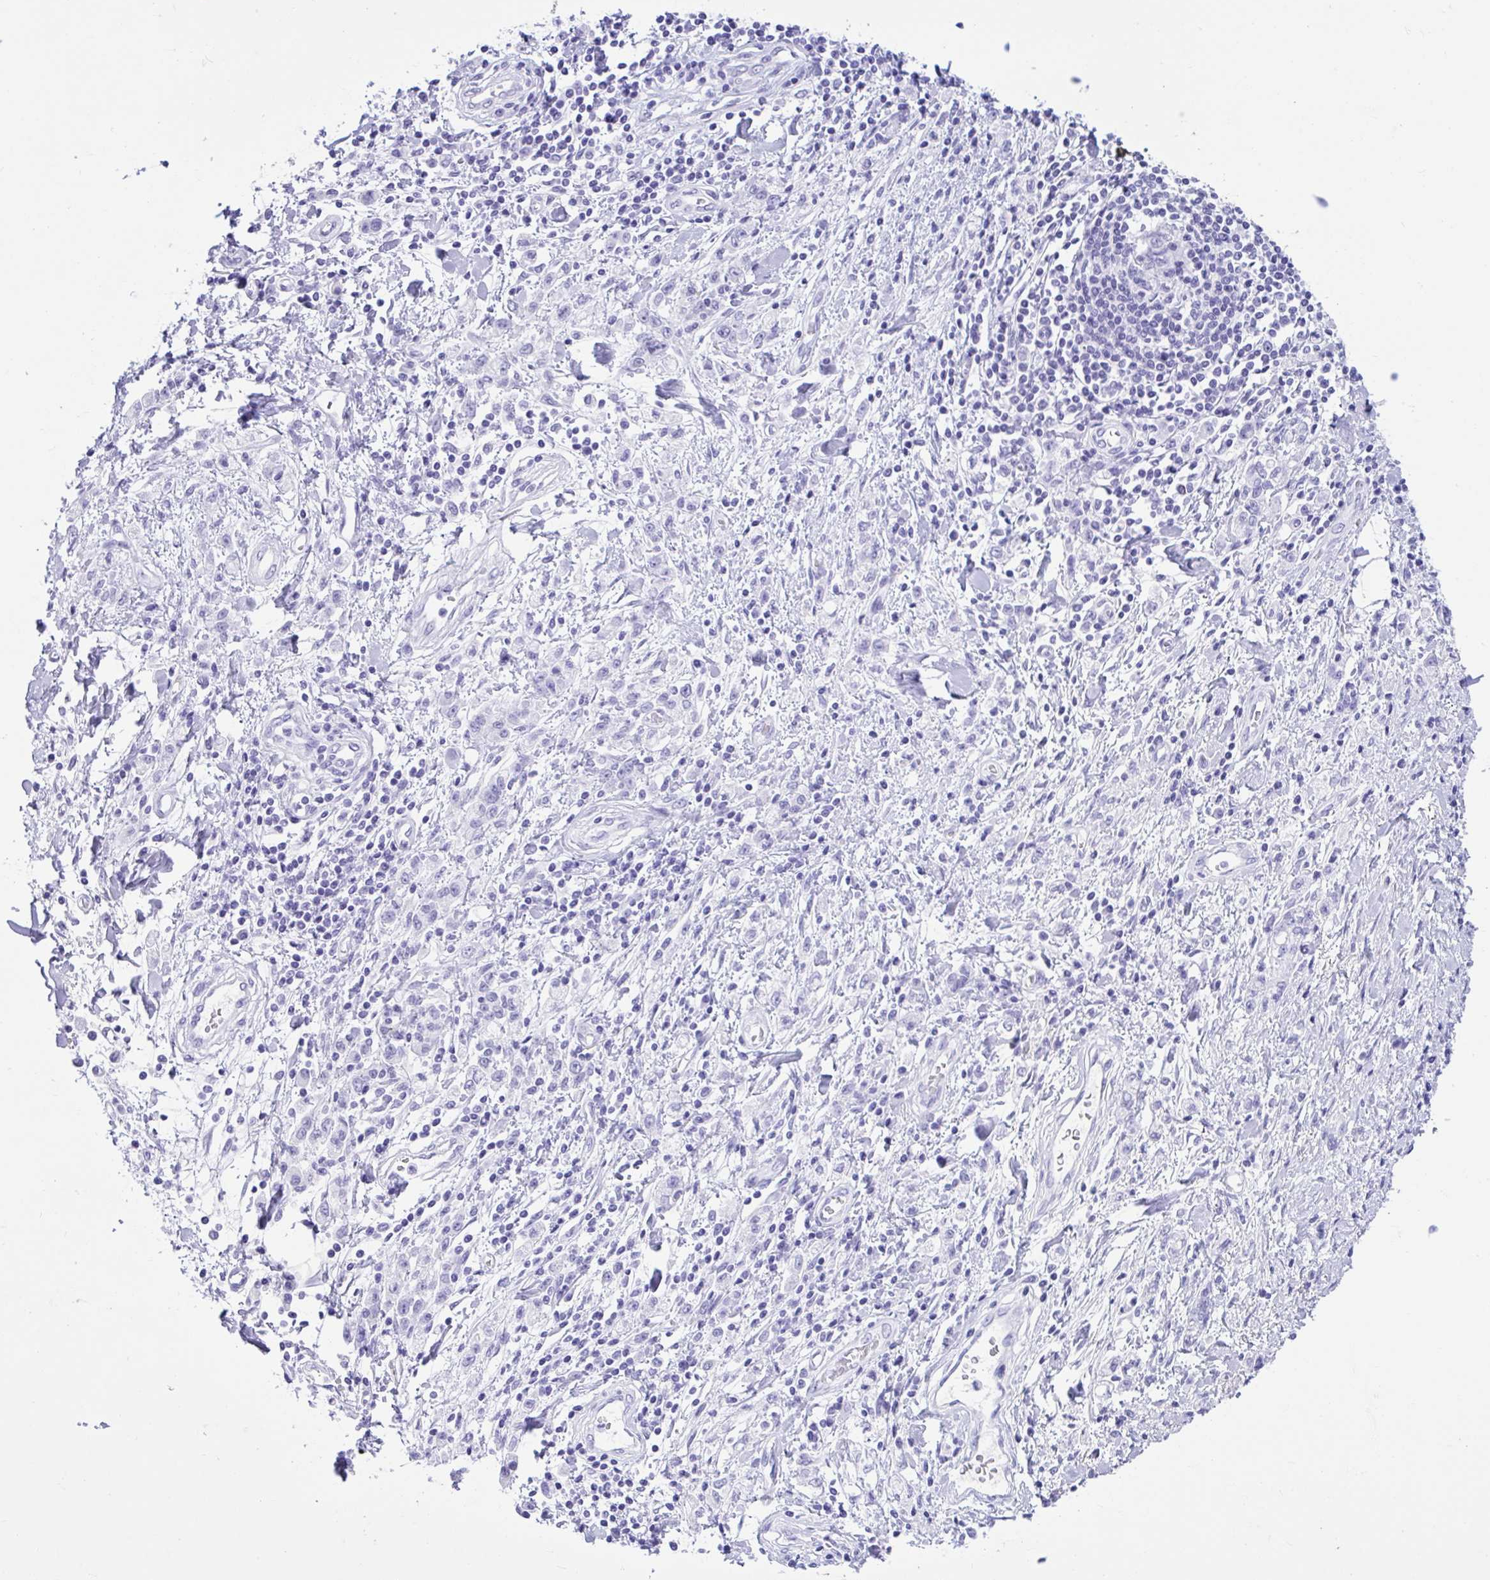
{"staining": {"intensity": "negative", "quantity": "none", "location": "none"}, "tissue": "stomach cancer", "cell_type": "Tumor cells", "image_type": "cancer", "snomed": [{"axis": "morphology", "description": "Adenocarcinoma, NOS"}, {"axis": "topography", "description": "Stomach"}], "caption": "DAB immunohistochemical staining of human adenocarcinoma (stomach) exhibits no significant staining in tumor cells. (DAB immunohistochemistry (IHC) with hematoxylin counter stain).", "gene": "TMEM35A", "patient": {"sex": "male", "age": 77}}